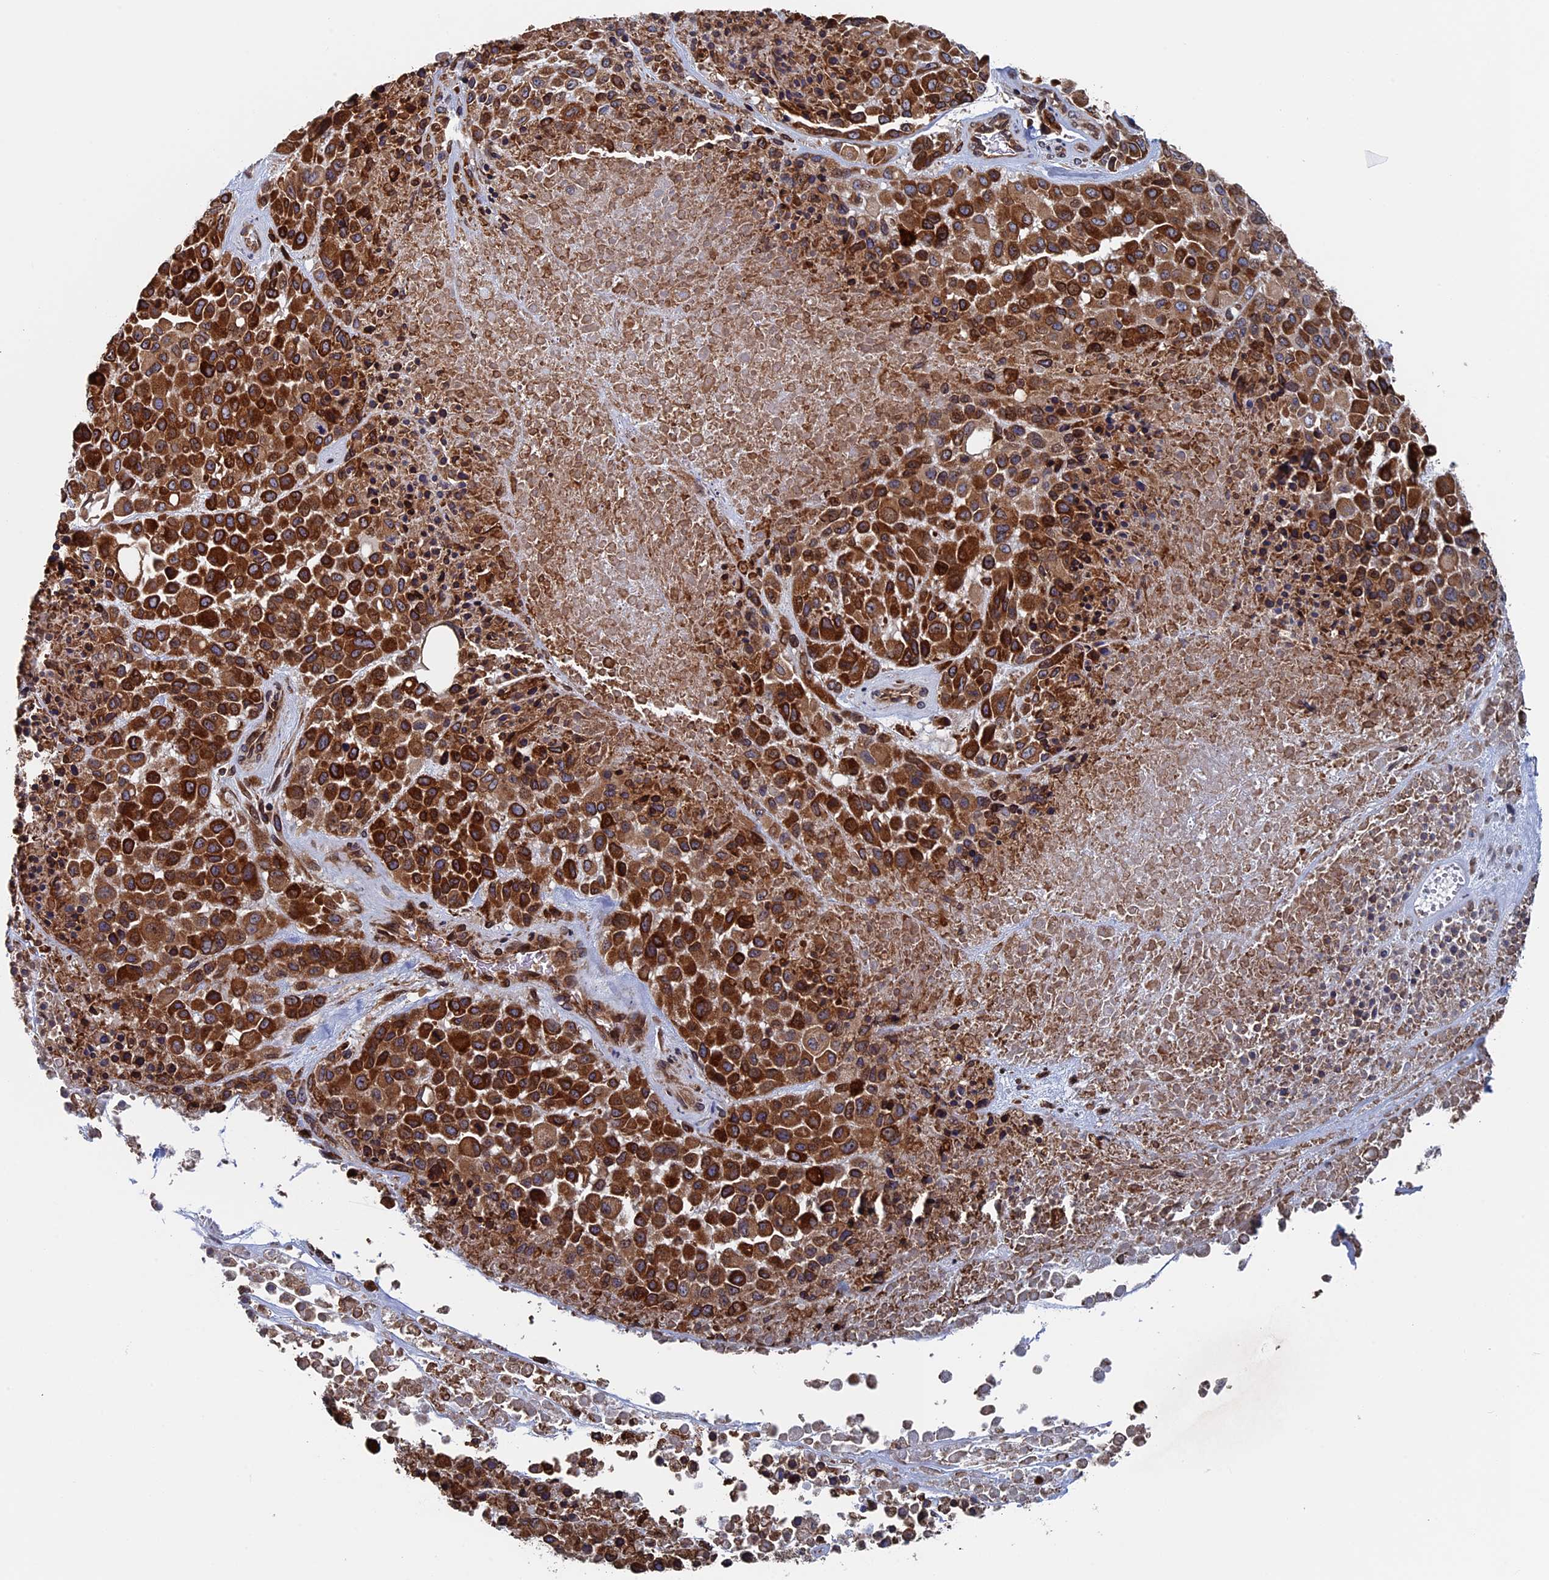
{"staining": {"intensity": "strong", "quantity": ">75%", "location": "cytoplasmic/membranous"}, "tissue": "melanoma", "cell_type": "Tumor cells", "image_type": "cancer", "snomed": [{"axis": "morphology", "description": "Malignant melanoma, Metastatic site"}, {"axis": "topography", "description": "Skin"}], "caption": "Melanoma stained for a protein (brown) exhibits strong cytoplasmic/membranous positive staining in about >75% of tumor cells.", "gene": "RPUSD1", "patient": {"sex": "female", "age": 81}}